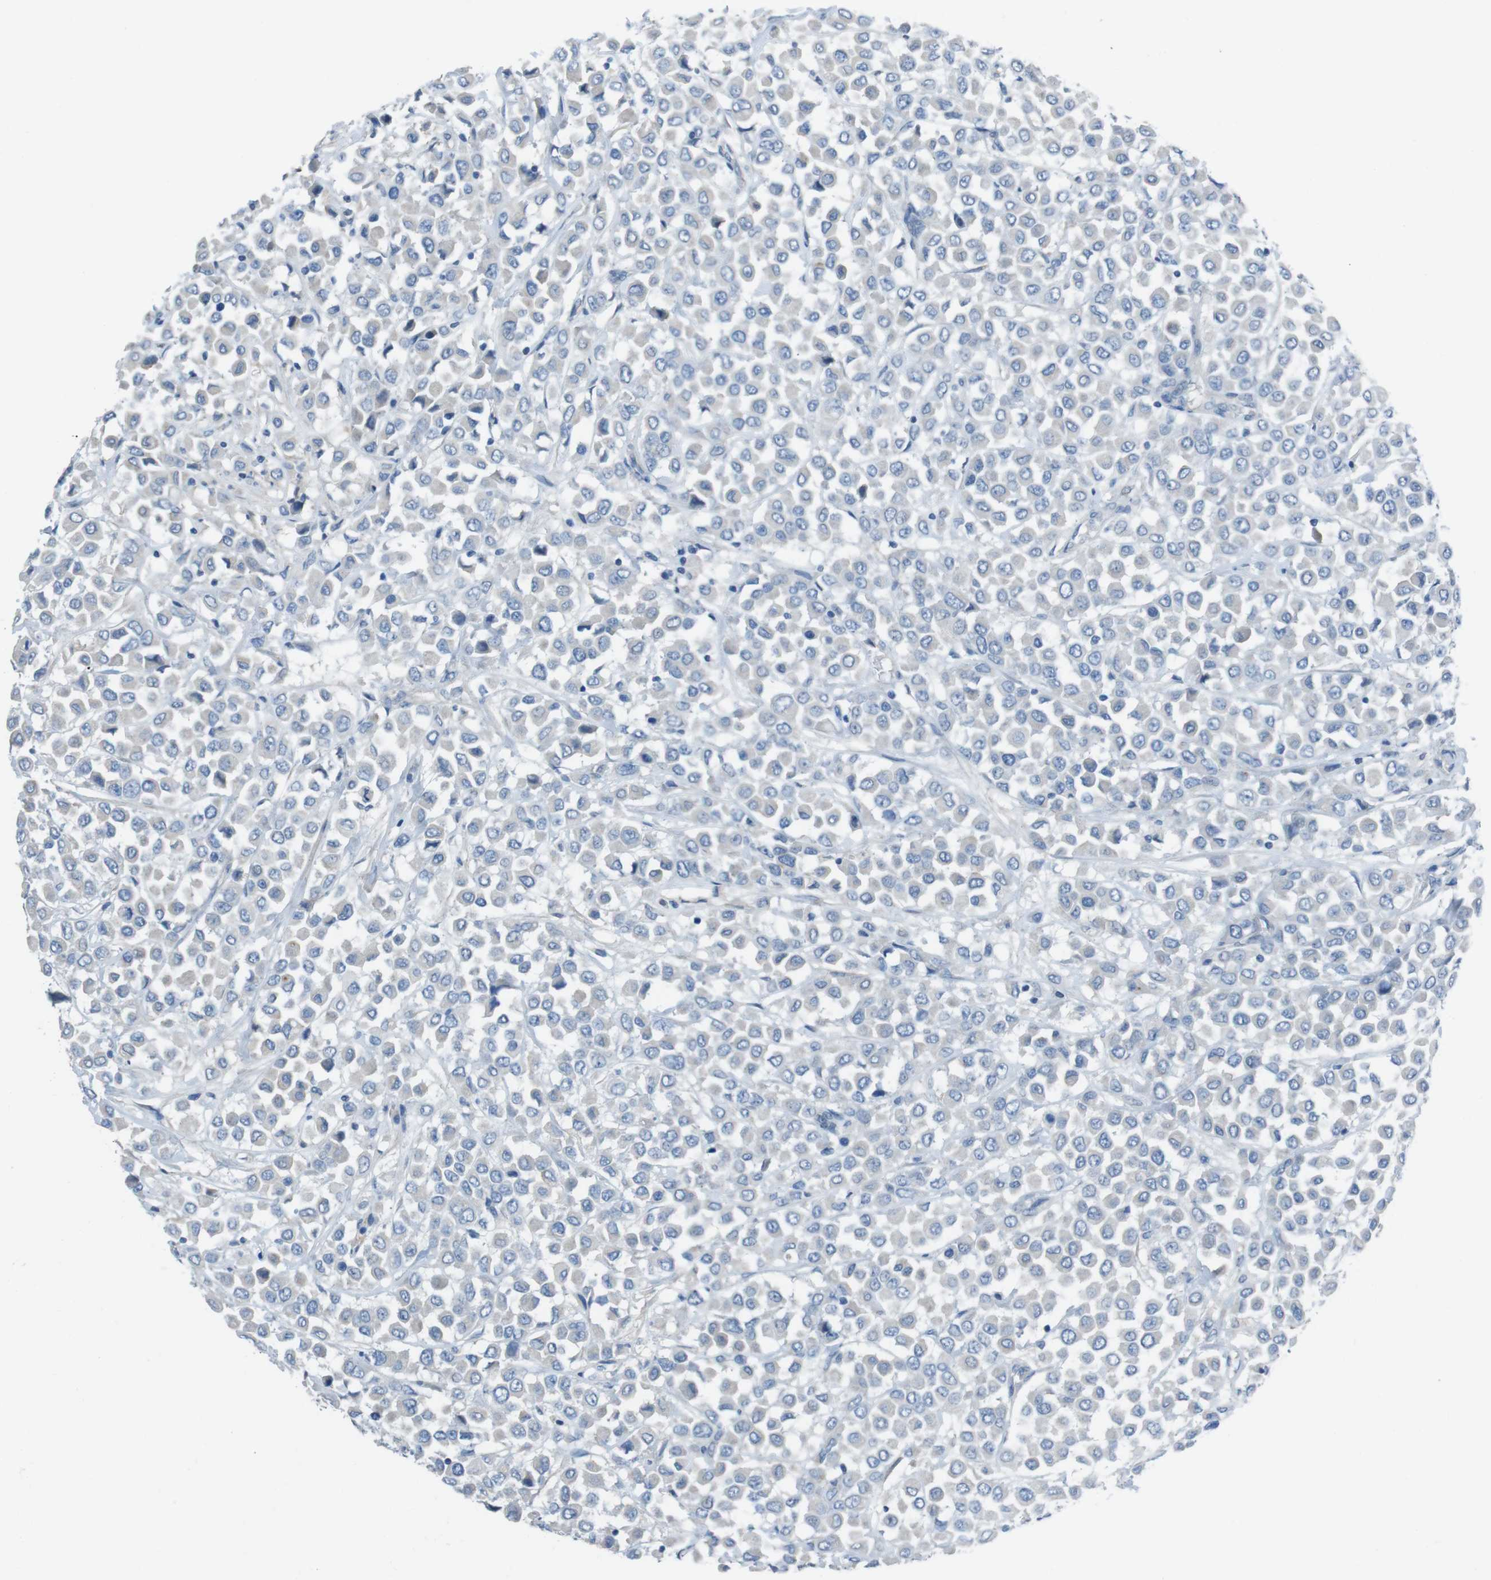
{"staining": {"intensity": "negative", "quantity": "none", "location": "none"}, "tissue": "breast cancer", "cell_type": "Tumor cells", "image_type": "cancer", "snomed": [{"axis": "morphology", "description": "Duct carcinoma"}, {"axis": "topography", "description": "Breast"}], "caption": "Immunohistochemistry micrograph of neoplastic tissue: human breast cancer stained with DAB (3,3'-diaminobenzidine) shows no significant protein expression in tumor cells.", "gene": "CYP2C8", "patient": {"sex": "female", "age": 61}}